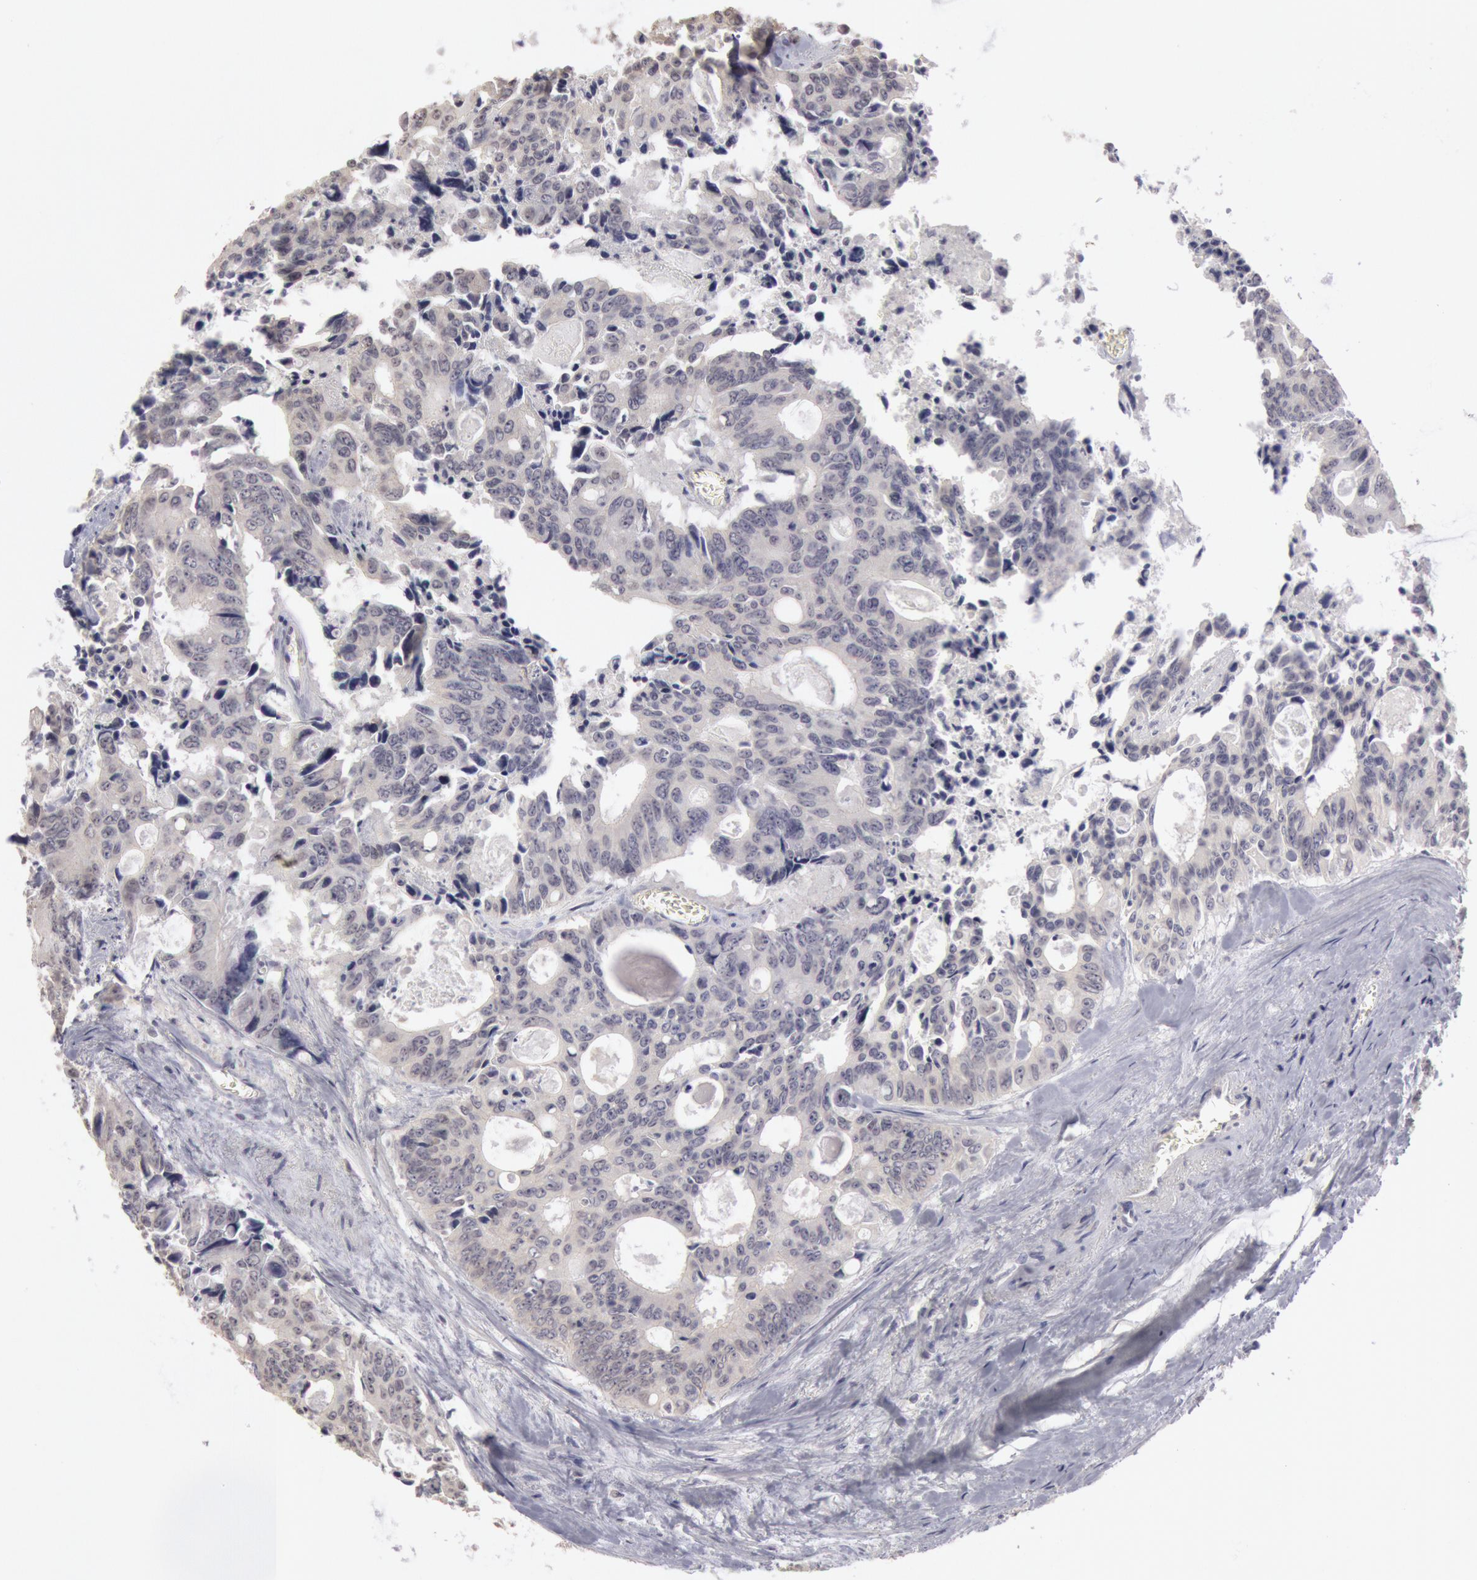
{"staining": {"intensity": "negative", "quantity": "none", "location": "none"}, "tissue": "colorectal cancer", "cell_type": "Tumor cells", "image_type": "cancer", "snomed": [{"axis": "morphology", "description": "Adenocarcinoma, NOS"}, {"axis": "topography", "description": "Rectum"}], "caption": "Immunohistochemistry image of adenocarcinoma (colorectal) stained for a protein (brown), which shows no staining in tumor cells. (Immunohistochemistry, brightfield microscopy, high magnification).", "gene": "RIMBP3C", "patient": {"sex": "male", "age": 76}}